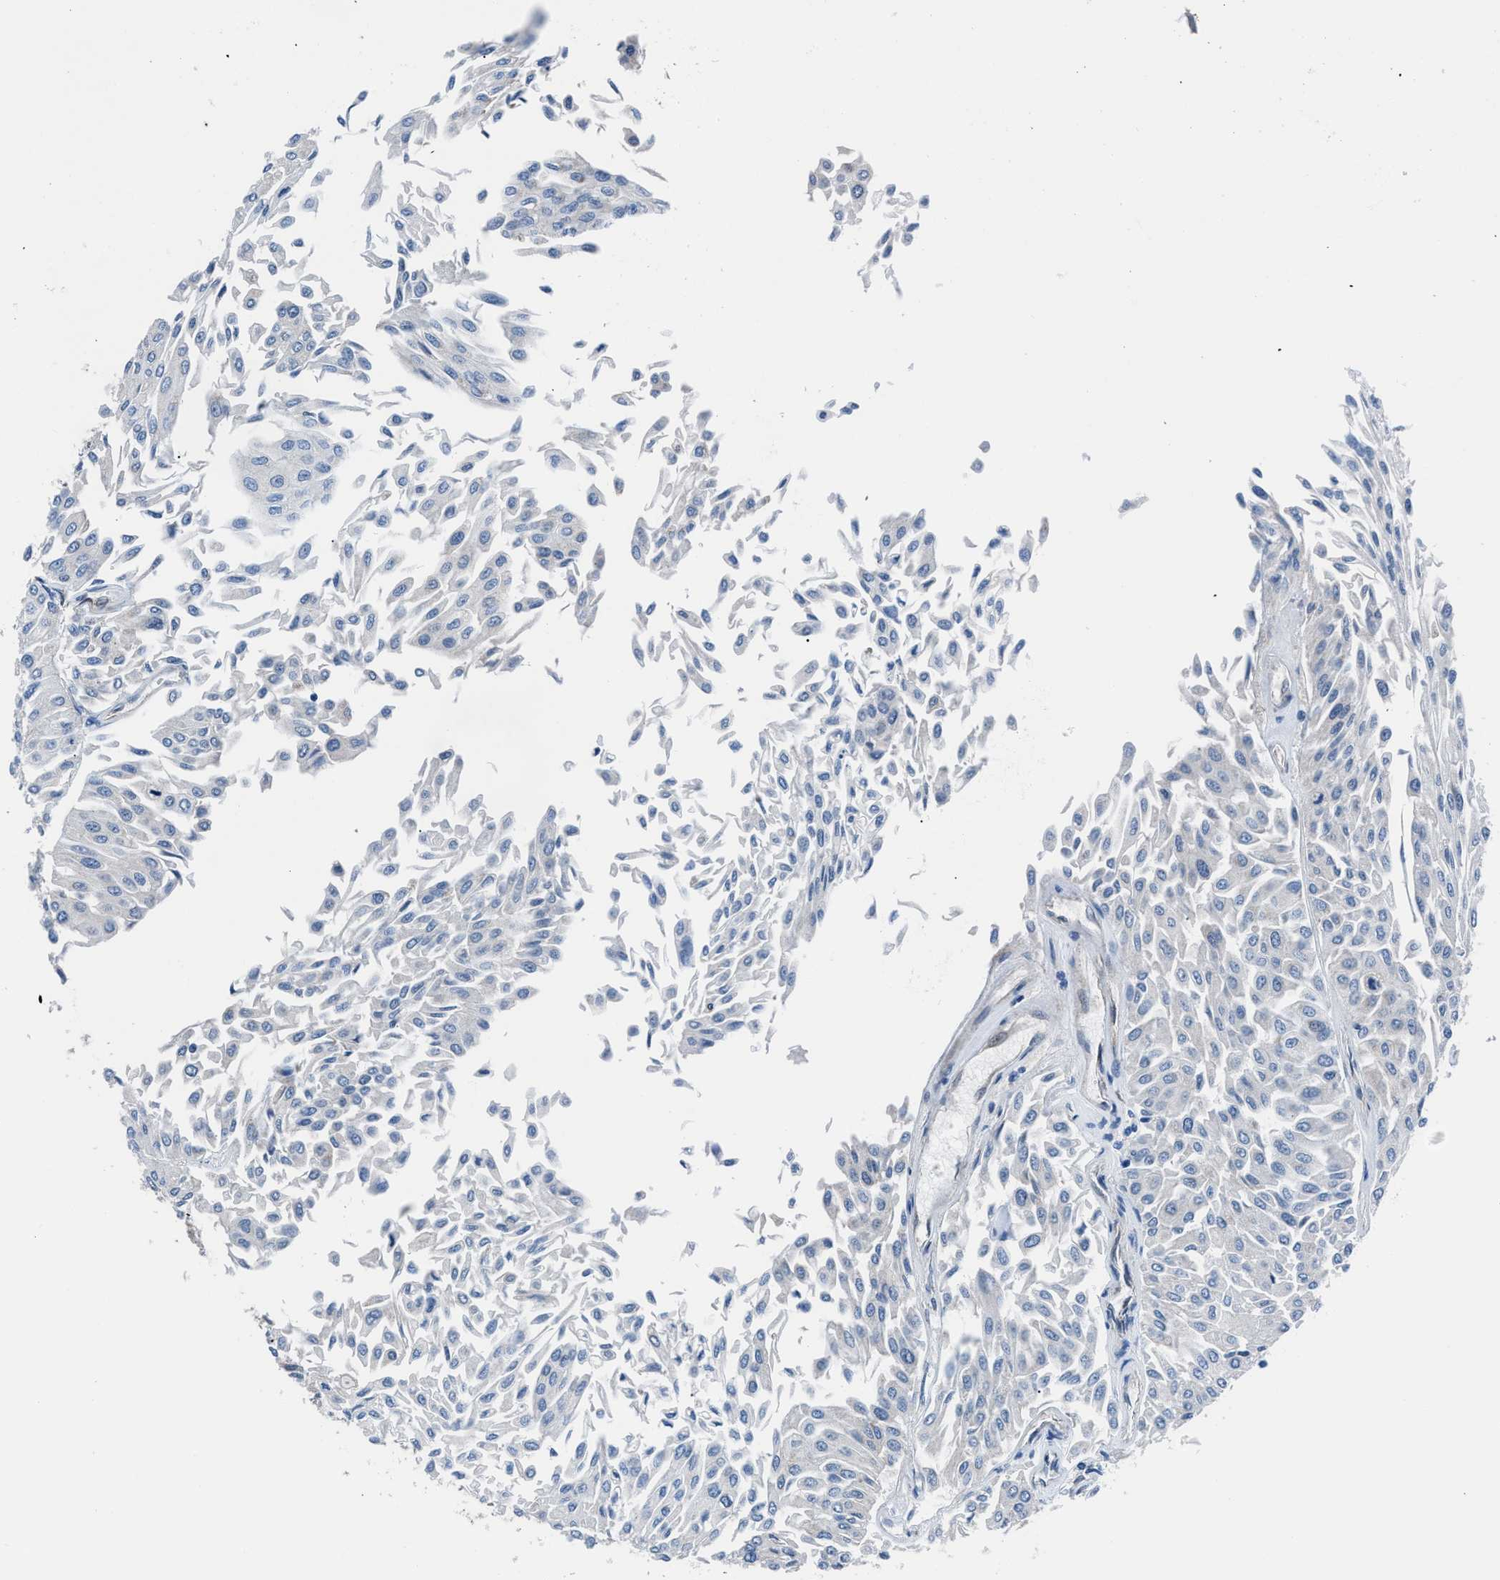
{"staining": {"intensity": "weak", "quantity": "<25%", "location": "cytoplasmic/membranous"}, "tissue": "urothelial cancer", "cell_type": "Tumor cells", "image_type": "cancer", "snomed": [{"axis": "morphology", "description": "Urothelial carcinoma, Low grade"}, {"axis": "topography", "description": "Urinary bladder"}], "caption": "Immunohistochemistry (IHC) histopathology image of human urothelial carcinoma (low-grade) stained for a protein (brown), which displays no positivity in tumor cells.", "gene": "LMO2", "patient": {"sex": "male", "age": 67}}